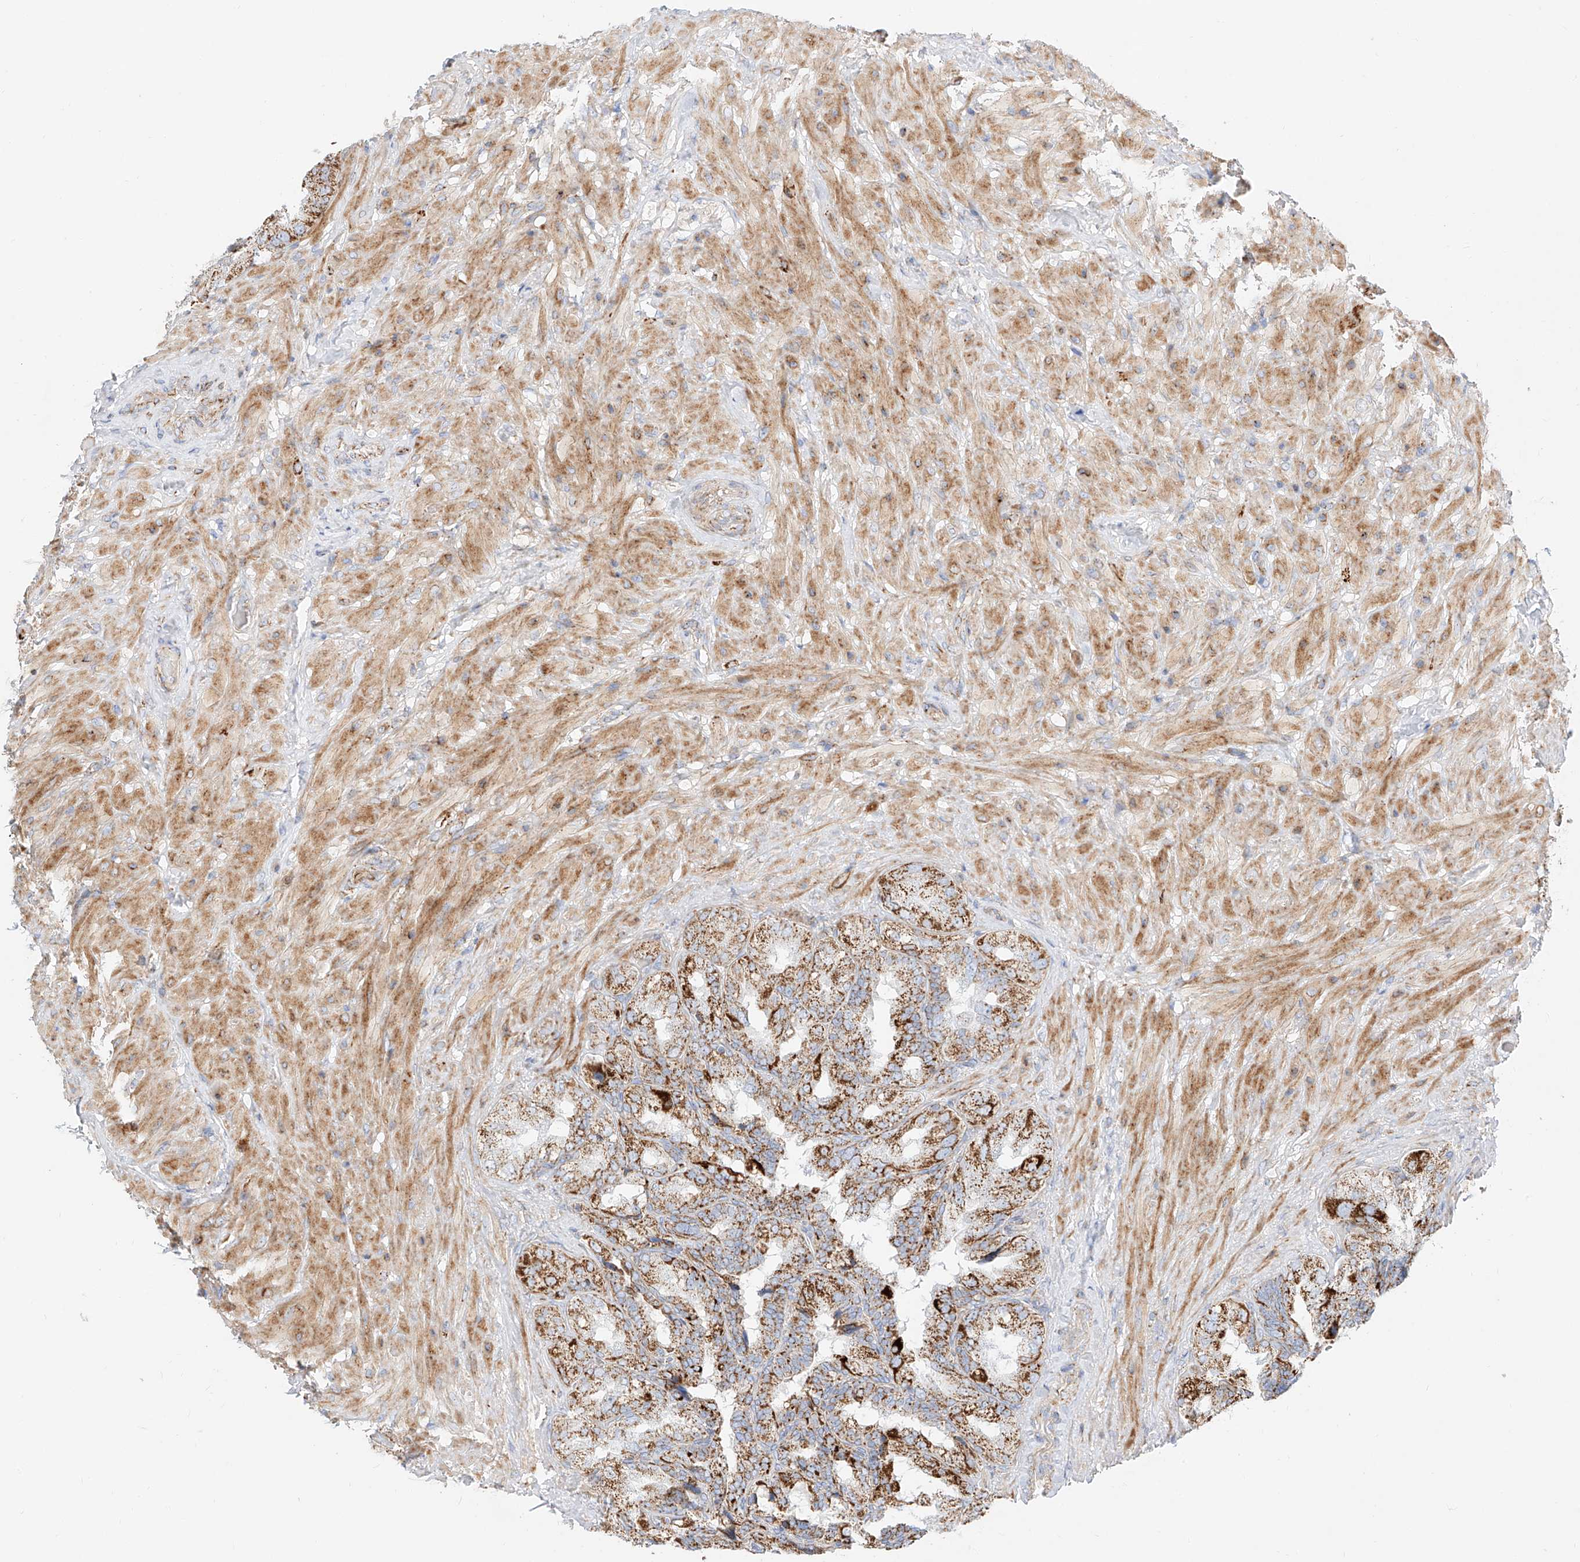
{"staining": {"intensity": "strong", "quantity": ">75%", "location": "cytoplasmic/membranous"}, "tissue": "seminal vesicle", "cell_type": "Glandular cells", "image_type": "normal", "snomed": [{"axis": "morphology", "description": "Normal tissue, NOS"}, {"axis": "topography", "description": "Seminal veicle"}, {"axis": "topography", "description": "Peripheral nerve tissue"}], "caption": "Strong cytoplasmic/membranous positivity is identified in approximately >75% of glandular cells in unremarkable seminal vesicle.", "gene": "CST9", "patient": {"sex": "male", "age": 63}}